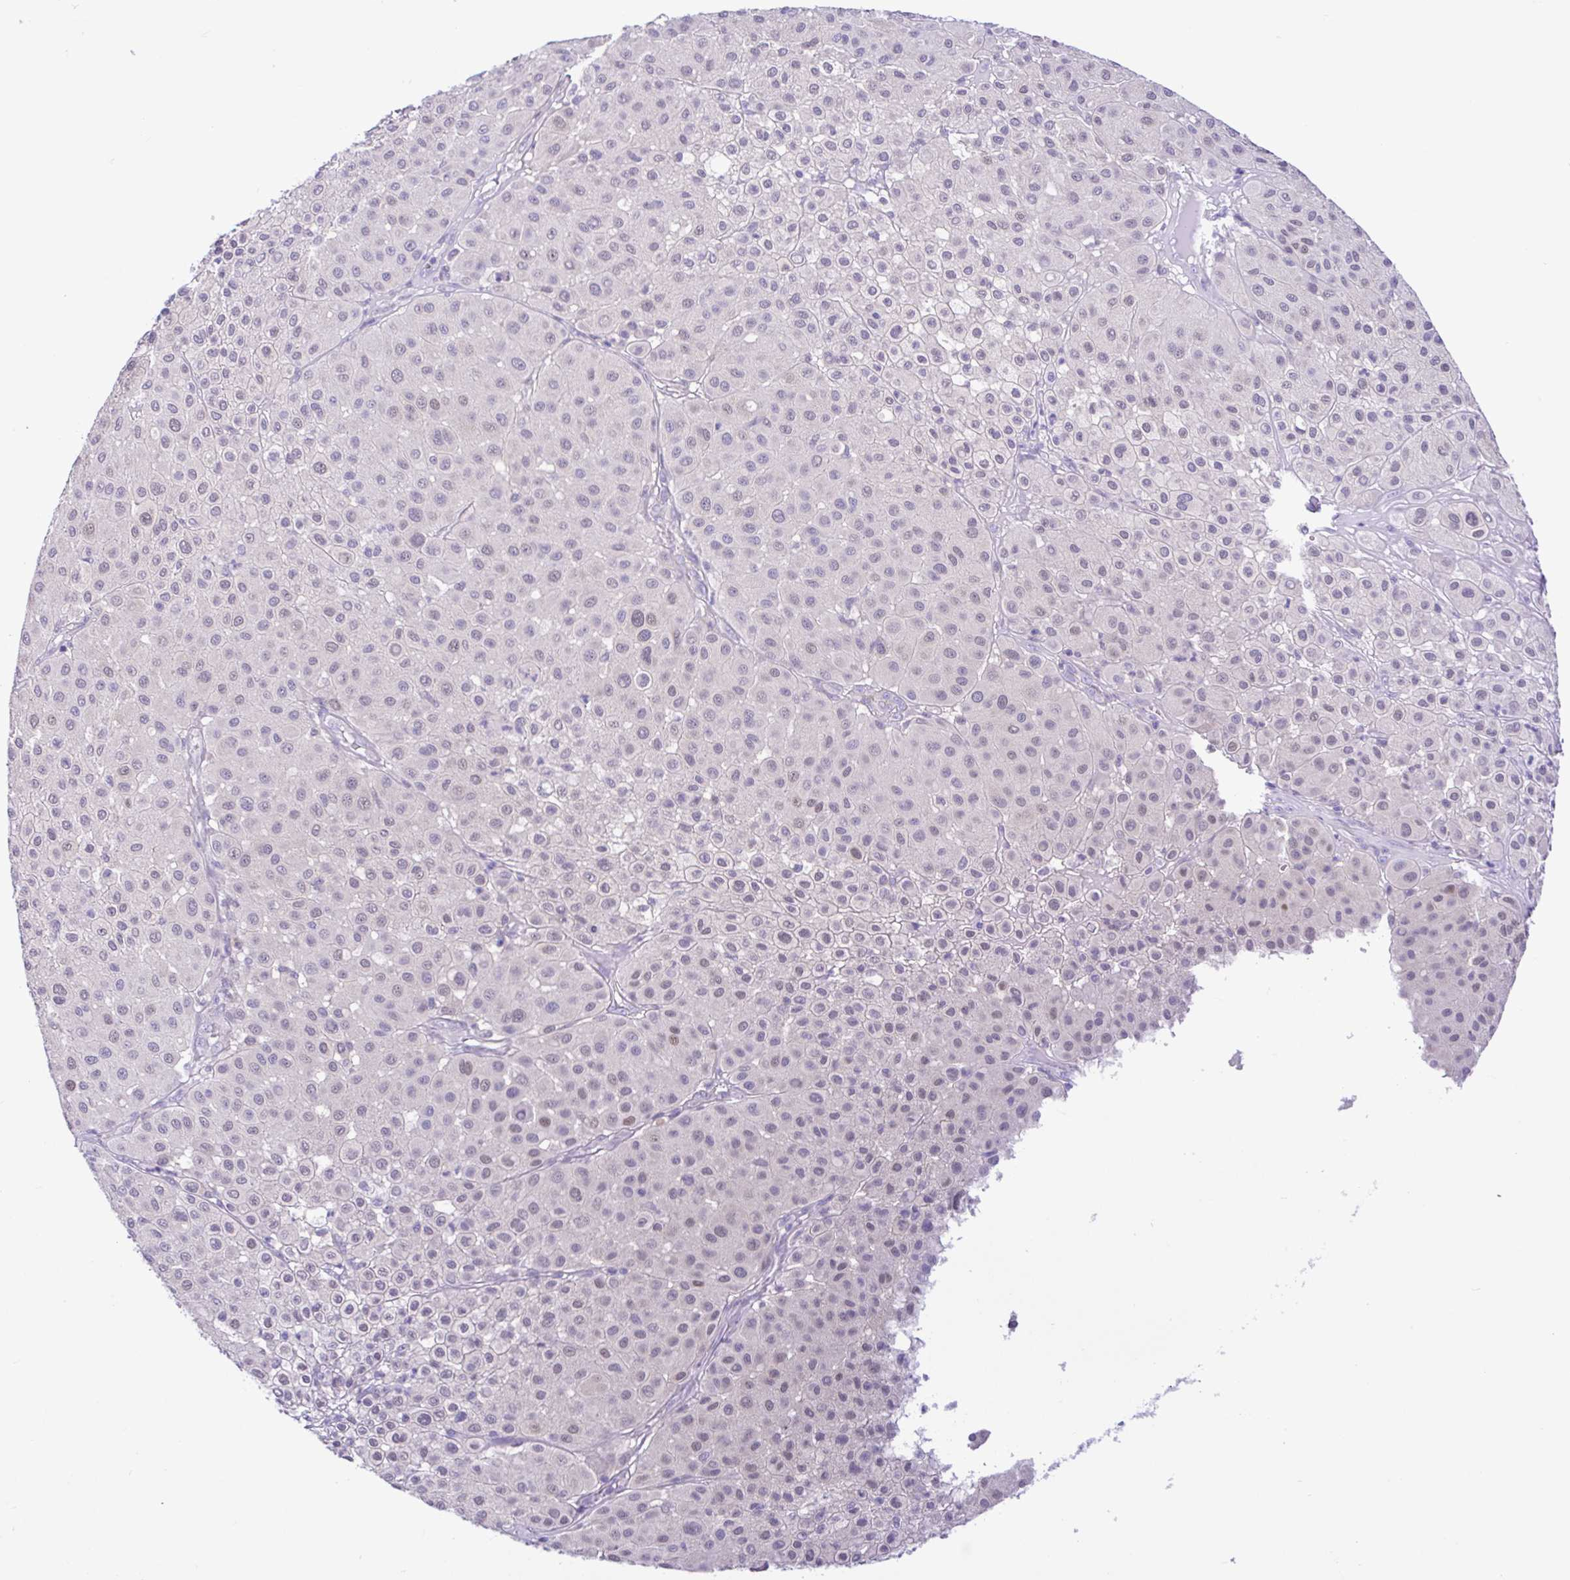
{"staining": {"intensity": "weak", "quantity": "<25%", "location": "nuclear"}, "tissue": "melanoma", "cell_type": "Tumor cells", "image_type": "cancer", "snomed": [{"axis": "morphology", "description": "Malignant melanoma, Metastatic site"}, {"axis": "topography", "description": "Smooth muscle"}], "caption": "The image displays no staining of tumor cells in melanoma. Nuclei are stained in blue.", "gene": "ANO4", "patient": {"sex": "male", "age": 41}}